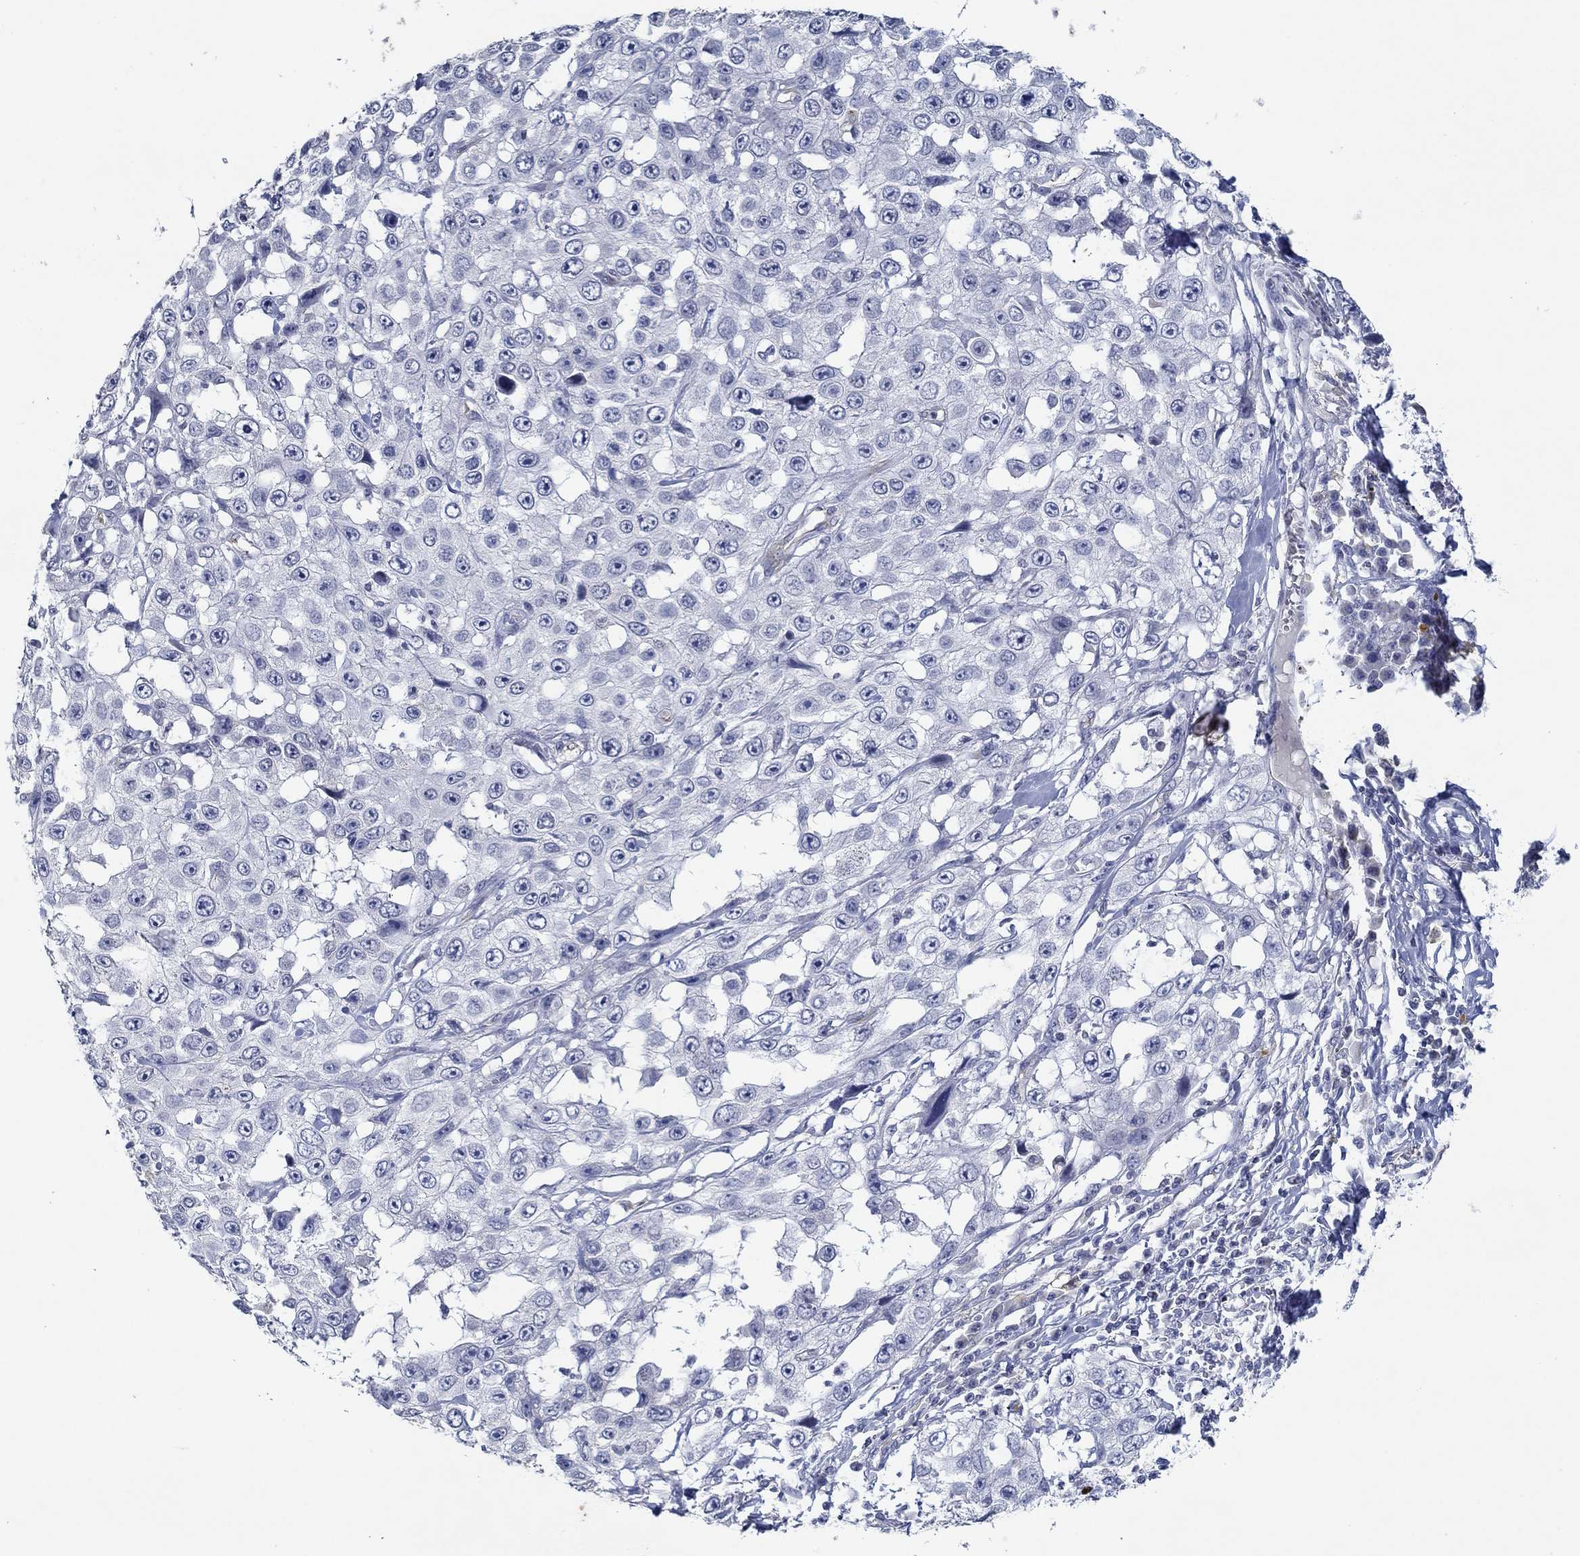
{"staining": {"intensity": "negative", "quantity": "none", "location": "none"}, "tissue": "skin cancer", "cell_type": "Tumor cells", "image_type": "cancer", "snomed": [{"axis": "morphology", "description": "Squamous cell carcinoma, NOS"}, {"axis": "topography", "description": "Skin"}], "caption": "The histopathology image exhibits no significant positivity in tumor cells of skin squamous cell carcinoma.", "gene": "GJA5", "patient": {"sex": "male", "age": 82}}